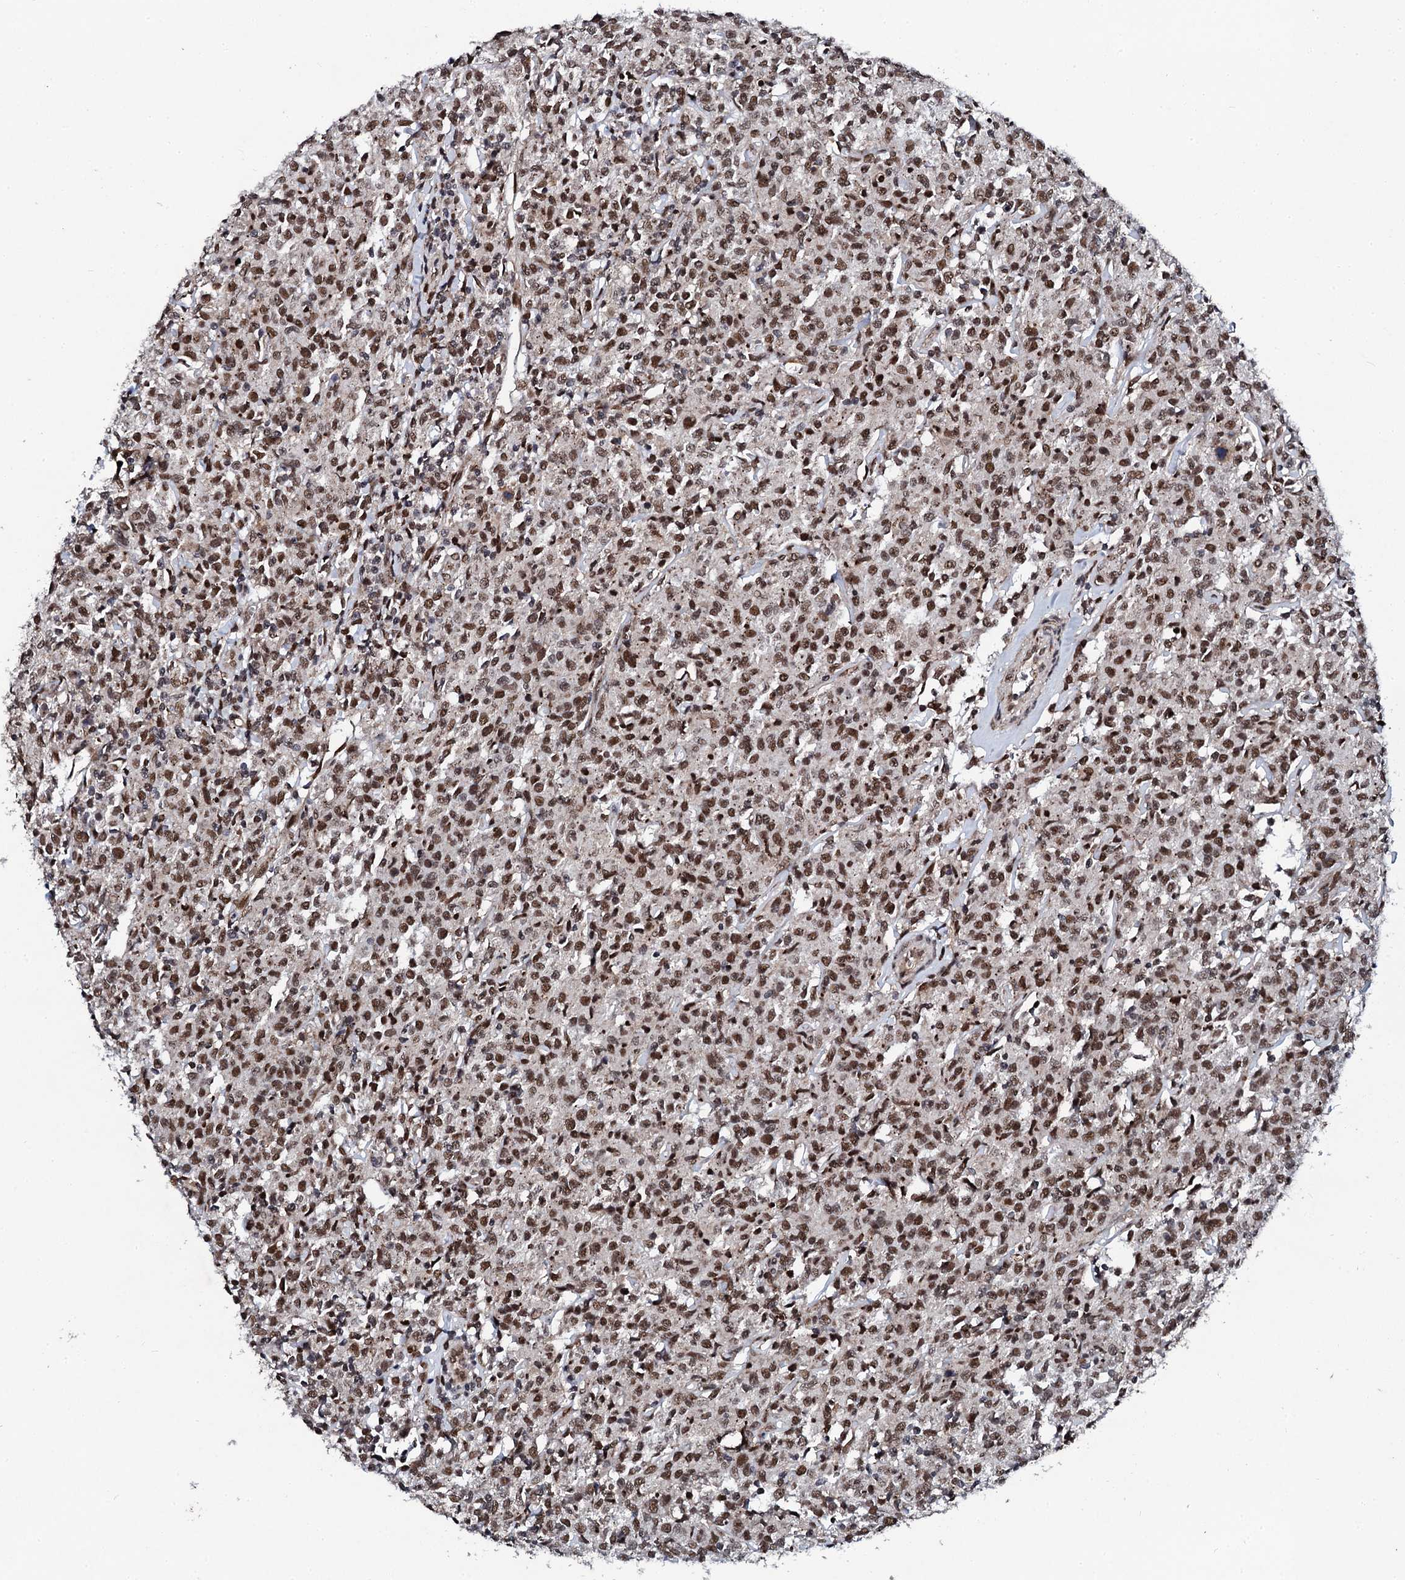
{"staining": {"intensity": "strong", "quantity": ">75%", "location": "nuclear"}, "tissue": "lymphoma", "cell_type": "Tumor cells", "image_type": "cancer", "snomed": [{"axis": "morphology", "description": "Malignant lymphoma, non-Hodgkin's type, Low grade"}, {"axis": "topography", "description": "Small intestine"}], "caption": "Immunohistochemical staining of human malignant lymphoma, non-Hodgkin's type (low-grade) displays high levels of strong nuclear positivity in approximately >75% of tumor cells.", "gene": "CSTF3", "patient": {"sex": "female", "age": 59}}